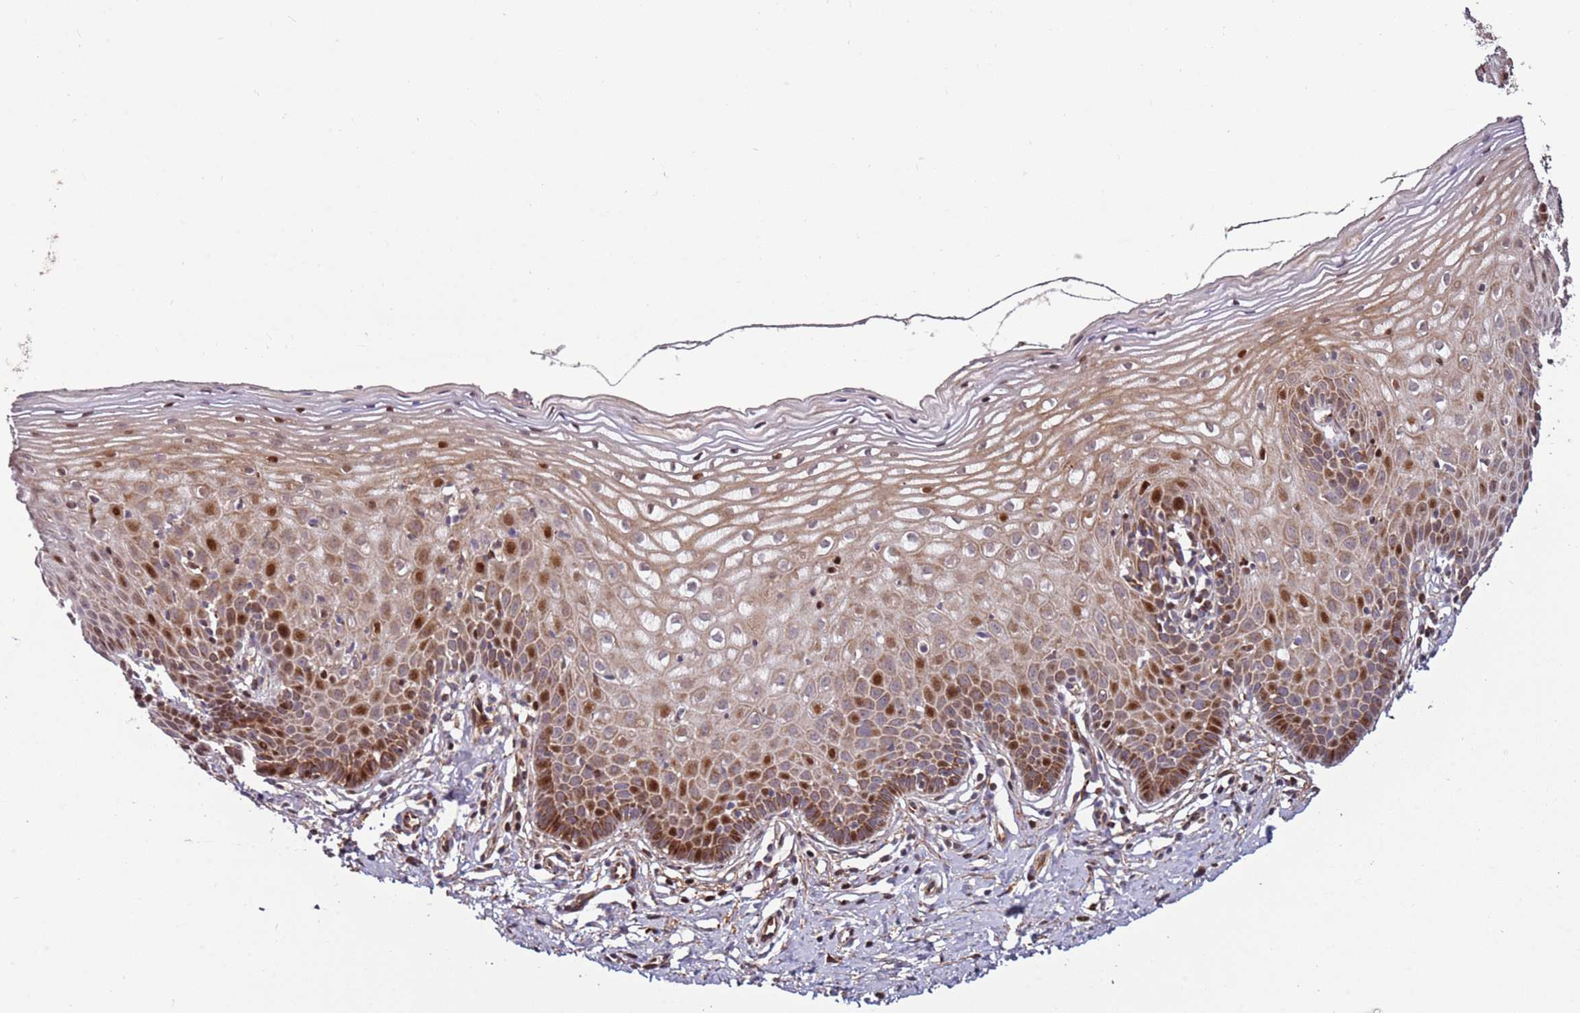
{"staining": {"intensity": "strong", "quantity": "25%-75%", "location": "cytoplasmic/membranous,nuclear"}, "tissue": "cervix", "cell_type": "Squamous epithelial cells", "image_type": "normal", "snomed": [{"axis": "morphology", "description": "Normal tissue, NOS"}, {"axis": "topography", "description": "Cervix"}], "caption": "Protein expression analysis of benign human cervix reveals strong cytoplasmic/membranous,nuclear expression in about 25%-75% of squamous epithelial cells. The protein is stained brown, and the nuclei are stained in blue (DAB (3,3'-diaminobenzidine) IHC with brightfield microscopy, high magnification).", "gene": "RHBDL1", "patient": {"sex": "female", "age": 36}}